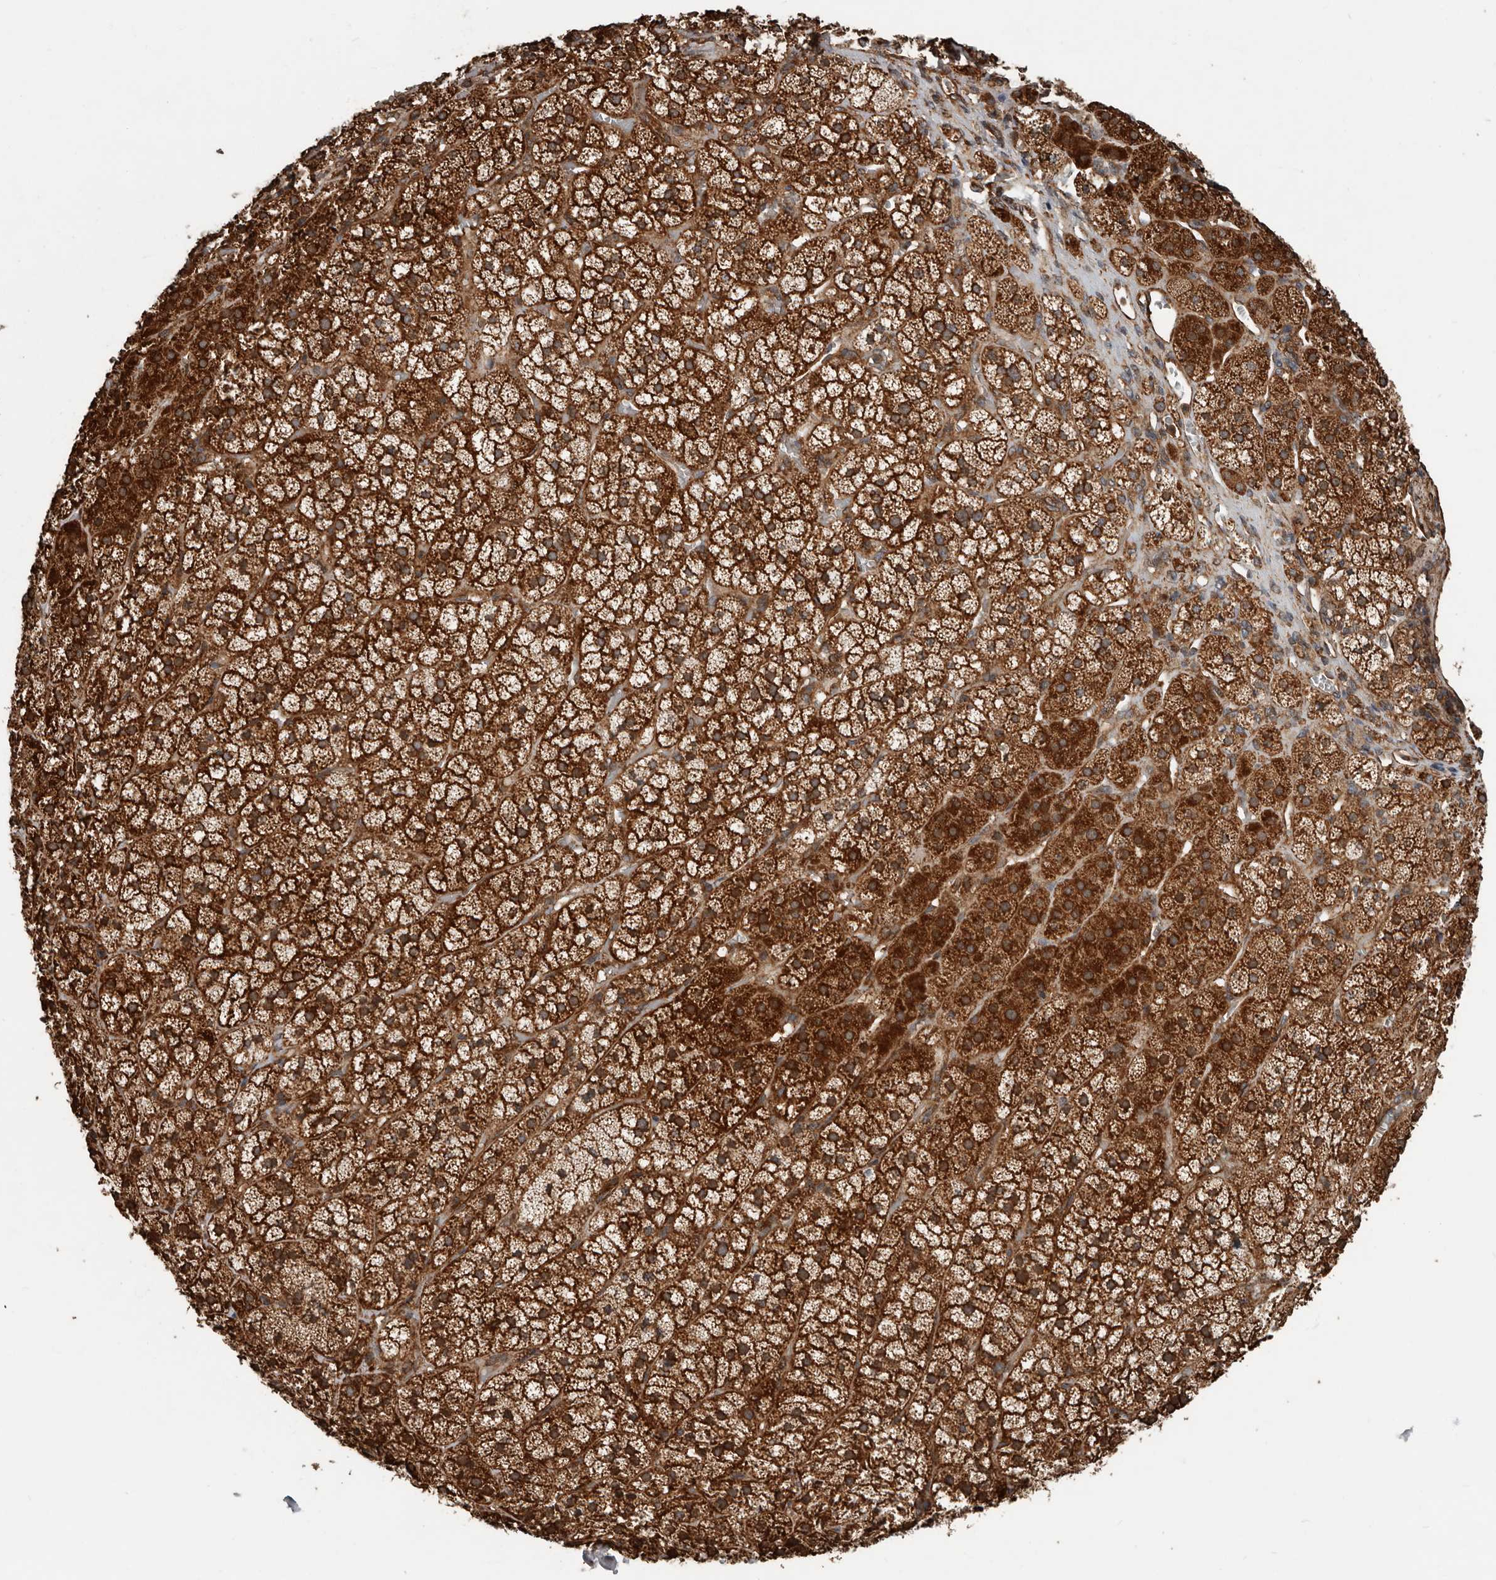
{"staining": {"intensity": "strong", "quantity": ">75%", "location": "cytoplasmic/membranous"}, "tissue": "adrenal gland", "cell_type": "Glandular cells", "image_type": "normal", "snomed": [{"axis": "morphology", "description": "Normal tissue, NOS"}, {"axis": "topography", "description": "Adrenal gland"}], "caption": "Protein expression analysis of unremarkable human adrenal gland reveals strong cytoplasmic/membranous positivity in about >75% of glandular cells. (Brightfield microscopy of DAB IHC at high magnification).", "gene": "YOD1", "patient": {"sex": "female", "age": 44}}